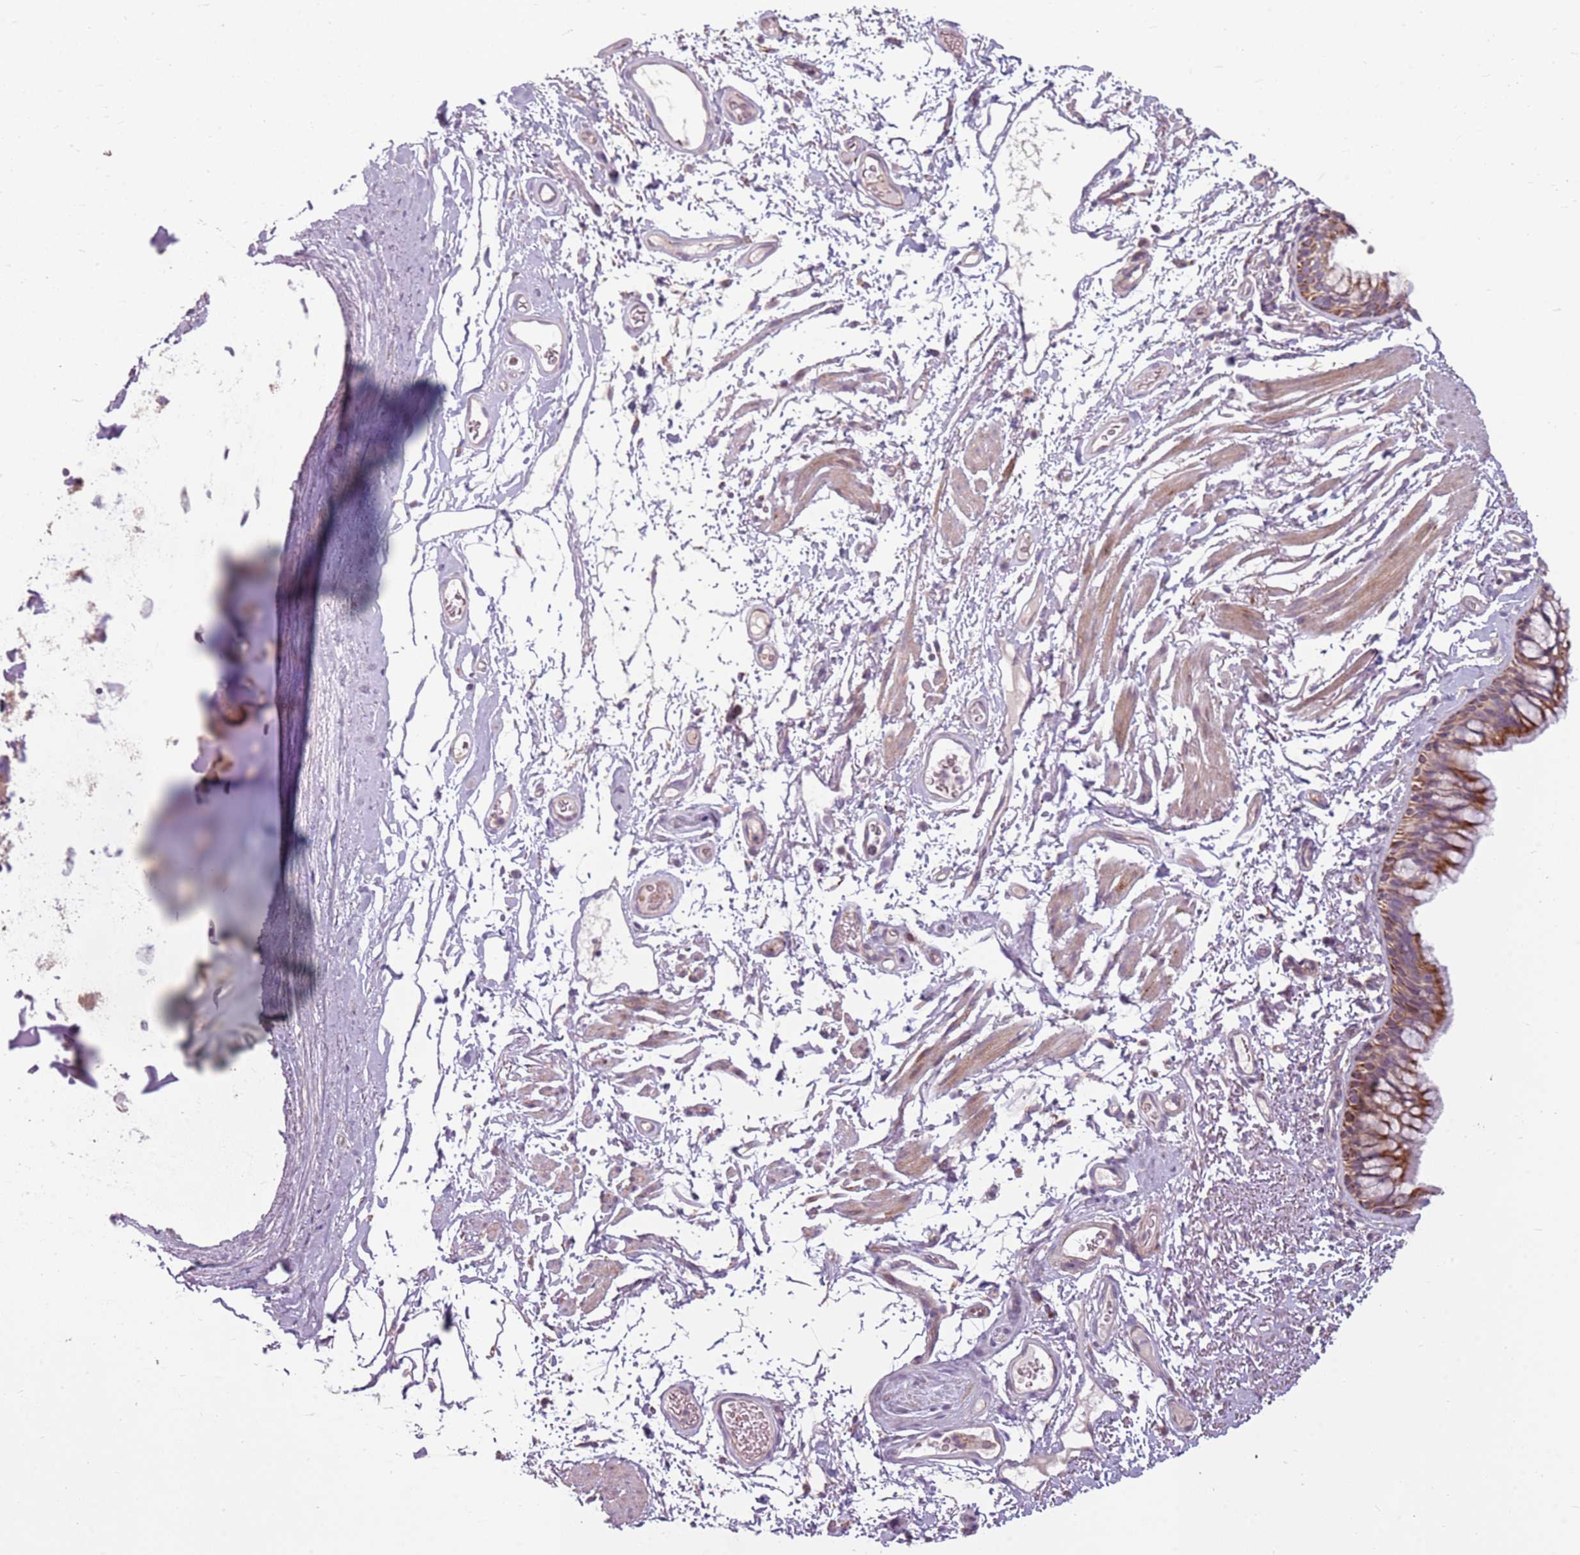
{"staining": {"intensity": "moderate", "quantity": ">75%", "location": "cytoplasmic/membranous"}, "tissue": "bronchus", "cell_type": "Respiratory epithelial cells", "image_type": "normal", "snomed": [{"axis": "morphology", "description": "Normal tissue, NOS"}, {"axis": "topography", "description": "Cartilage tissue"}, {"axis": "topography", "description": "Bronchus"}], "caption": "Brown immunohistochemical staining in normal bronchus demonstrates moderate cytoplasmic/membranous positivity in about >75% of respiratory epithelial cells.", "gene": "ZNF530", "patient": {"sex": "female", "age": 73}}